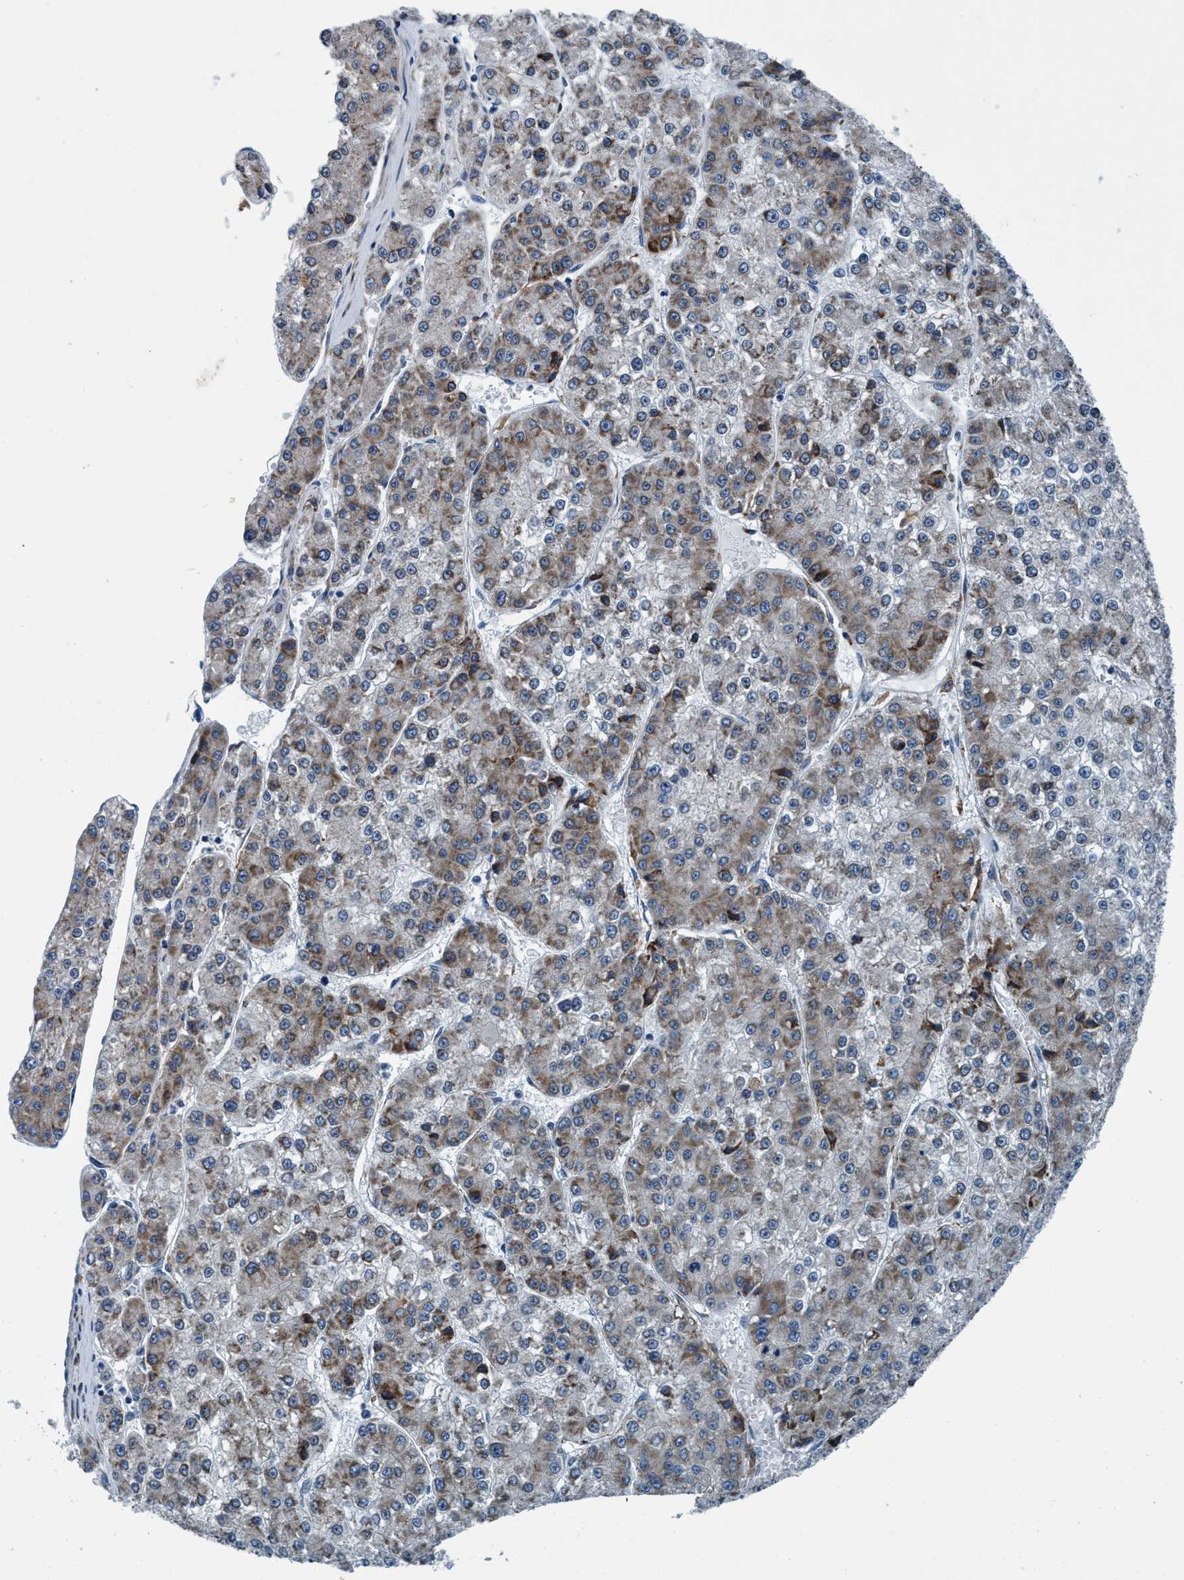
{"staining": {"intensity": "moderate", "quantity": "<25%", "location": "cytoplasmic/membranous"}, "tissue": "liver cancer", "cell_type": "Tumor cells", "image_type": "cancer", "snomed": [{"axis": "morphology", "description": "Carcinoma, Hepatocellular, NOS"}, {"axis": "topography", "description": "Liver"}], "caption": "High-magnification brightfield microscopy of liver cancer stained with DAB (brown) and counterstained with hematoxylin (blue). tumor cells exhibit moderate cytoplasmic/membranous expression is present in about<25% of cells. The staining was performed using DAB (3,3'-diaminobenzidine) to visualize the protein expression in brown, while the nuclei were stained in blue with hematoxylin (Magnification: 20x).", "gene": "ARMC9", "patient": {"sex": "female", "age": 73}}